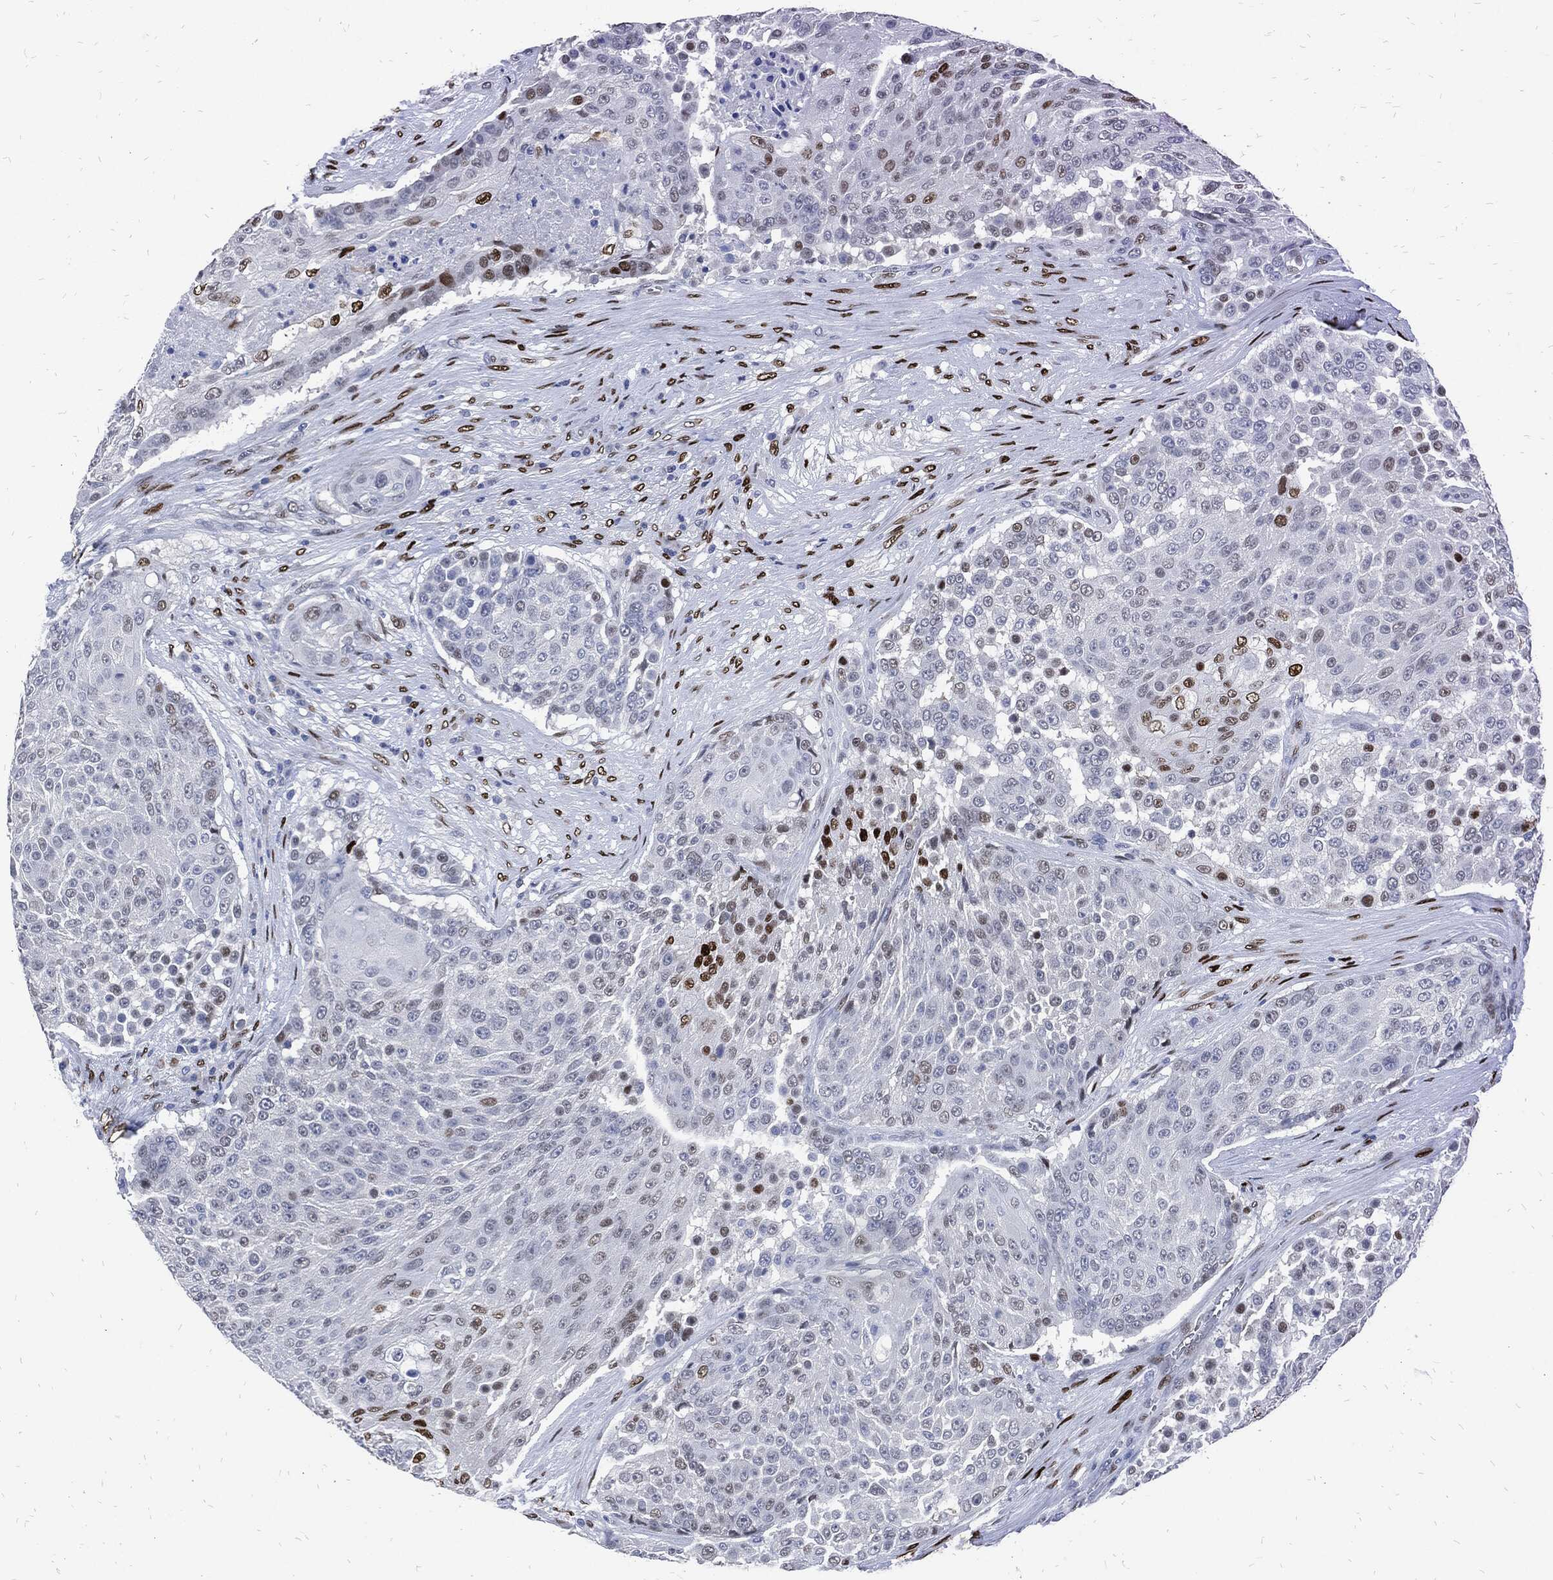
{"staining": {"intensity": "negative", "quantity": "none", "location": "none"}, "tissue": "urothelial cancer", "cell_type": "Tumor cells", "image_type": "cancer", "snomed": [{"axis": "morphology", "description": "Urothelial carcinoma, High grade"}, {"axis": "topography", "description": "Urinary bladder"}], "caption": "Tumor cells show no significant expression in high-grade urothelial carcinoma.", "gene": "JUN", "patient": {"sex": "female", "age": 63}}